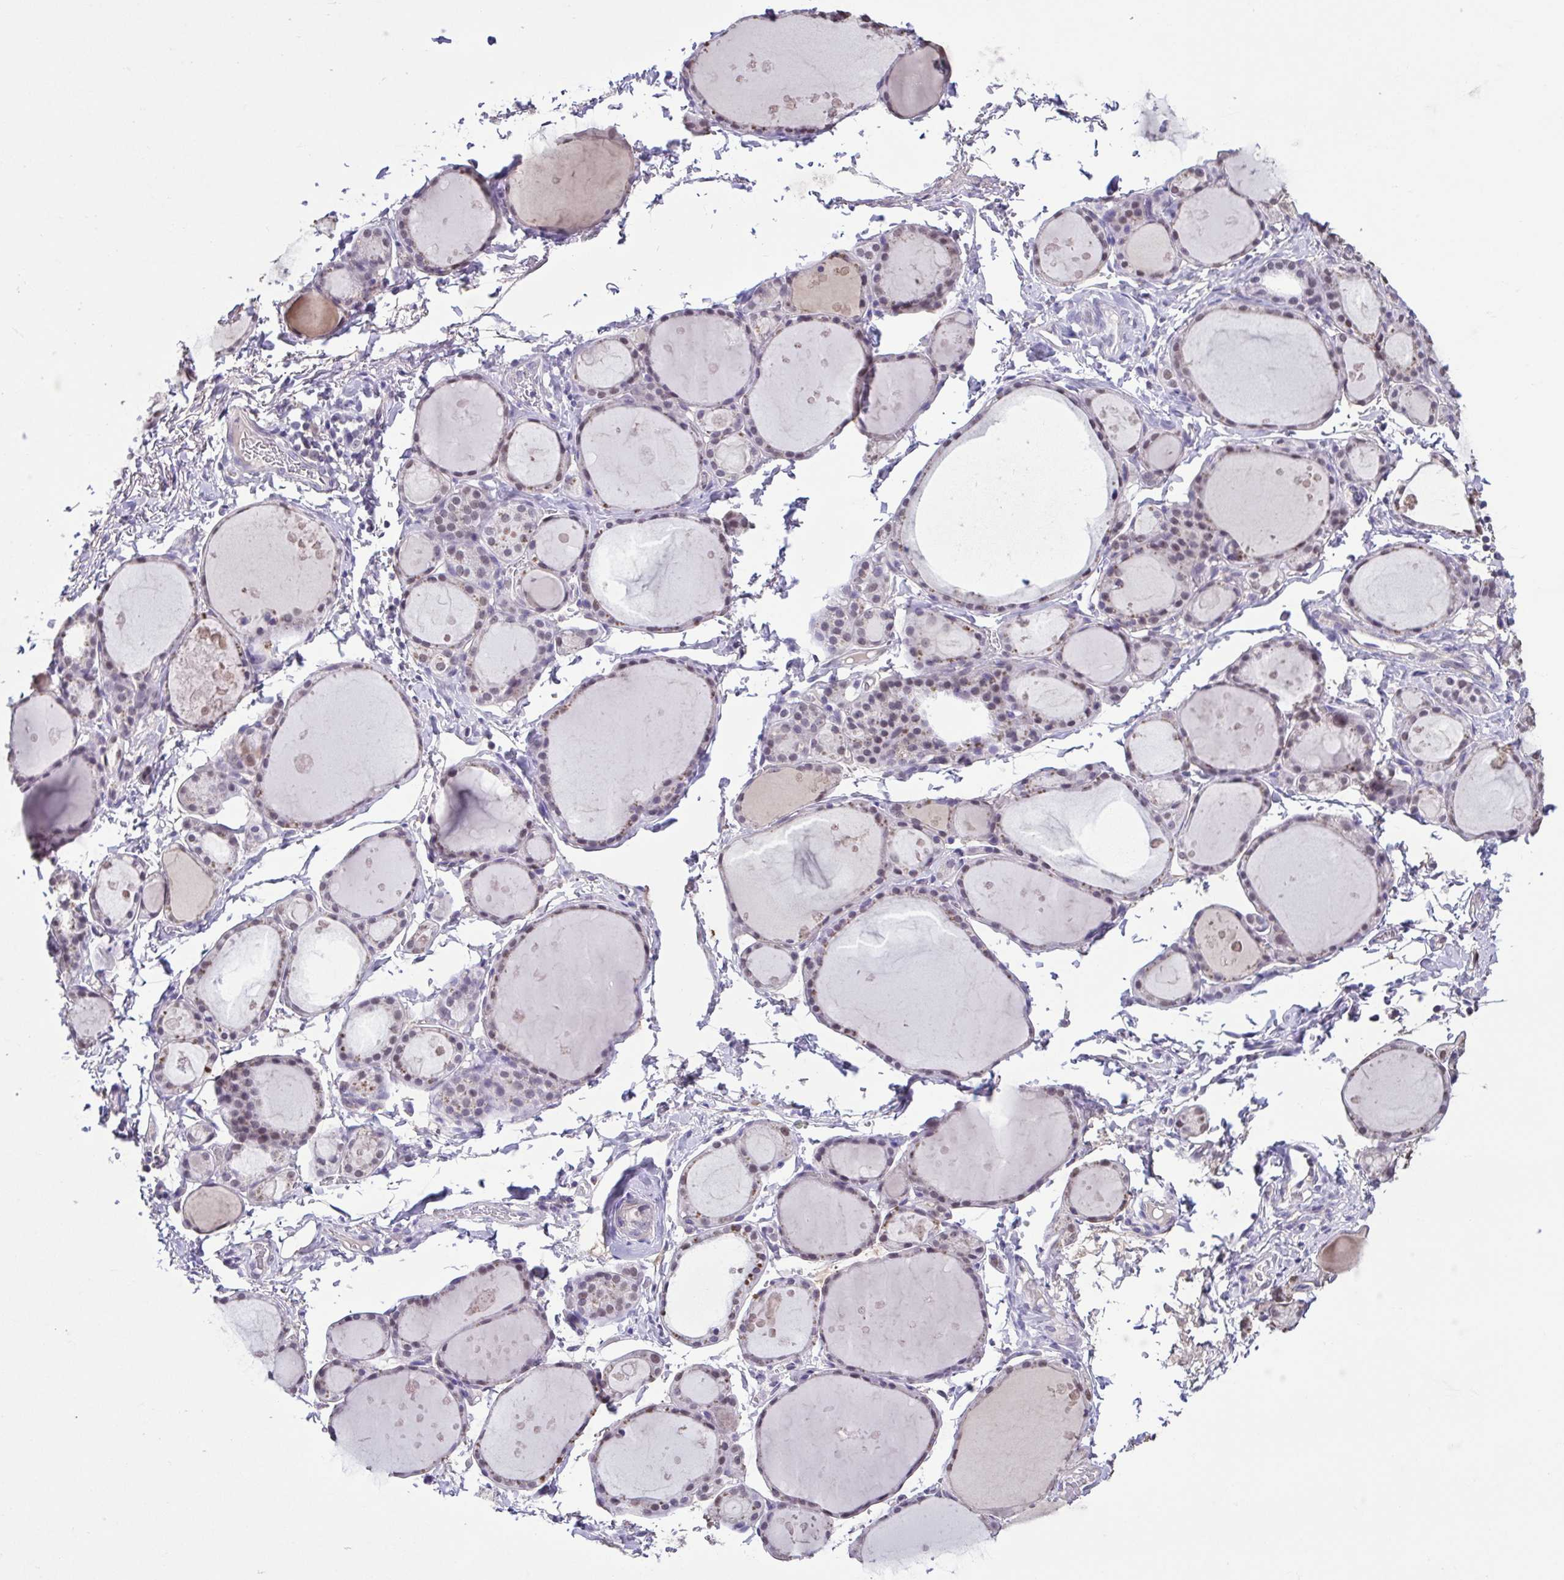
{"staining": {"intensity": "weak", "quantity": "25%-75%", "location": "nuclear"}, "tissue": "thyroid gland", "cell_type": "Glandular cells", "image_type": "normal", "snomed": [{"axis": "morphology", "description": "Normal tissue, NOS"}, {"axis": "topography", "description": "Thyroid gland"}], "caption": "Weak nuclear expression is present in approximately 25%-75% of glandular cells in normal thyroid gland.", "gene": "ACTRT3", "patient": {"sex": "male", "age": 68}}